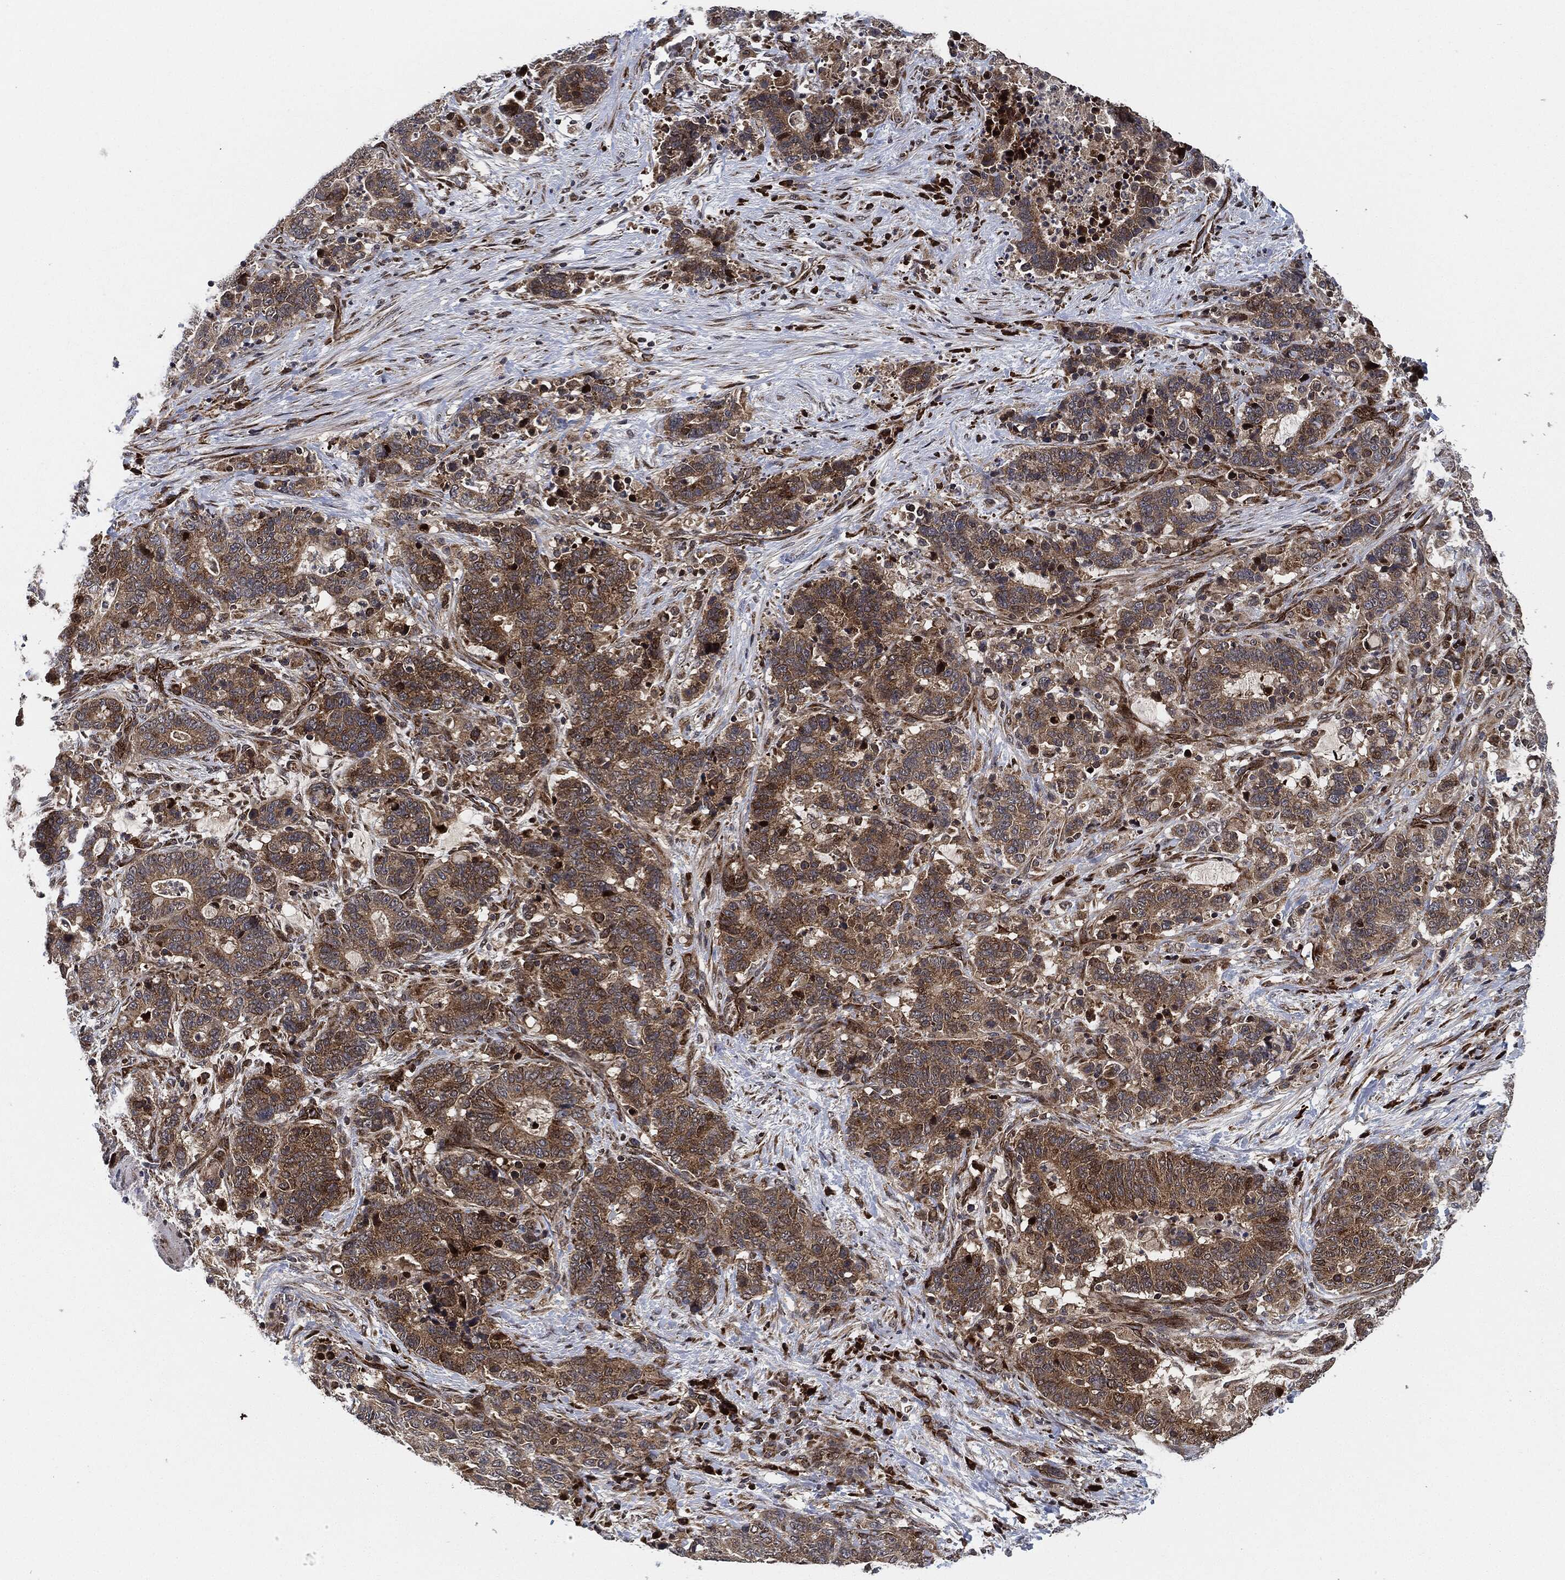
{"staining": {"intensity": "moderate", "quantity": ">75%", "location": "cytoplasmic/membranous"}, "tissue": "stomach cancer", "cell_type": "Tumor cells", "image_type": "cancer", "snomed": [{"axis": "morphology", "description": "Normal tissue, NOS"}, {"axis": "morphology", "description": "Adenocarcinoma, NOS"}, {"axis": "topography", "description": "Stomach"}], "caption": "Protein expression analysis of human stomach cancer (adenocarcinoma) reveals moderate cytoplasmic/membranous positivity in about >75% of tumor cells.", "gene": "RNASEL", "patient": {"sex": "female", "age": 64}}